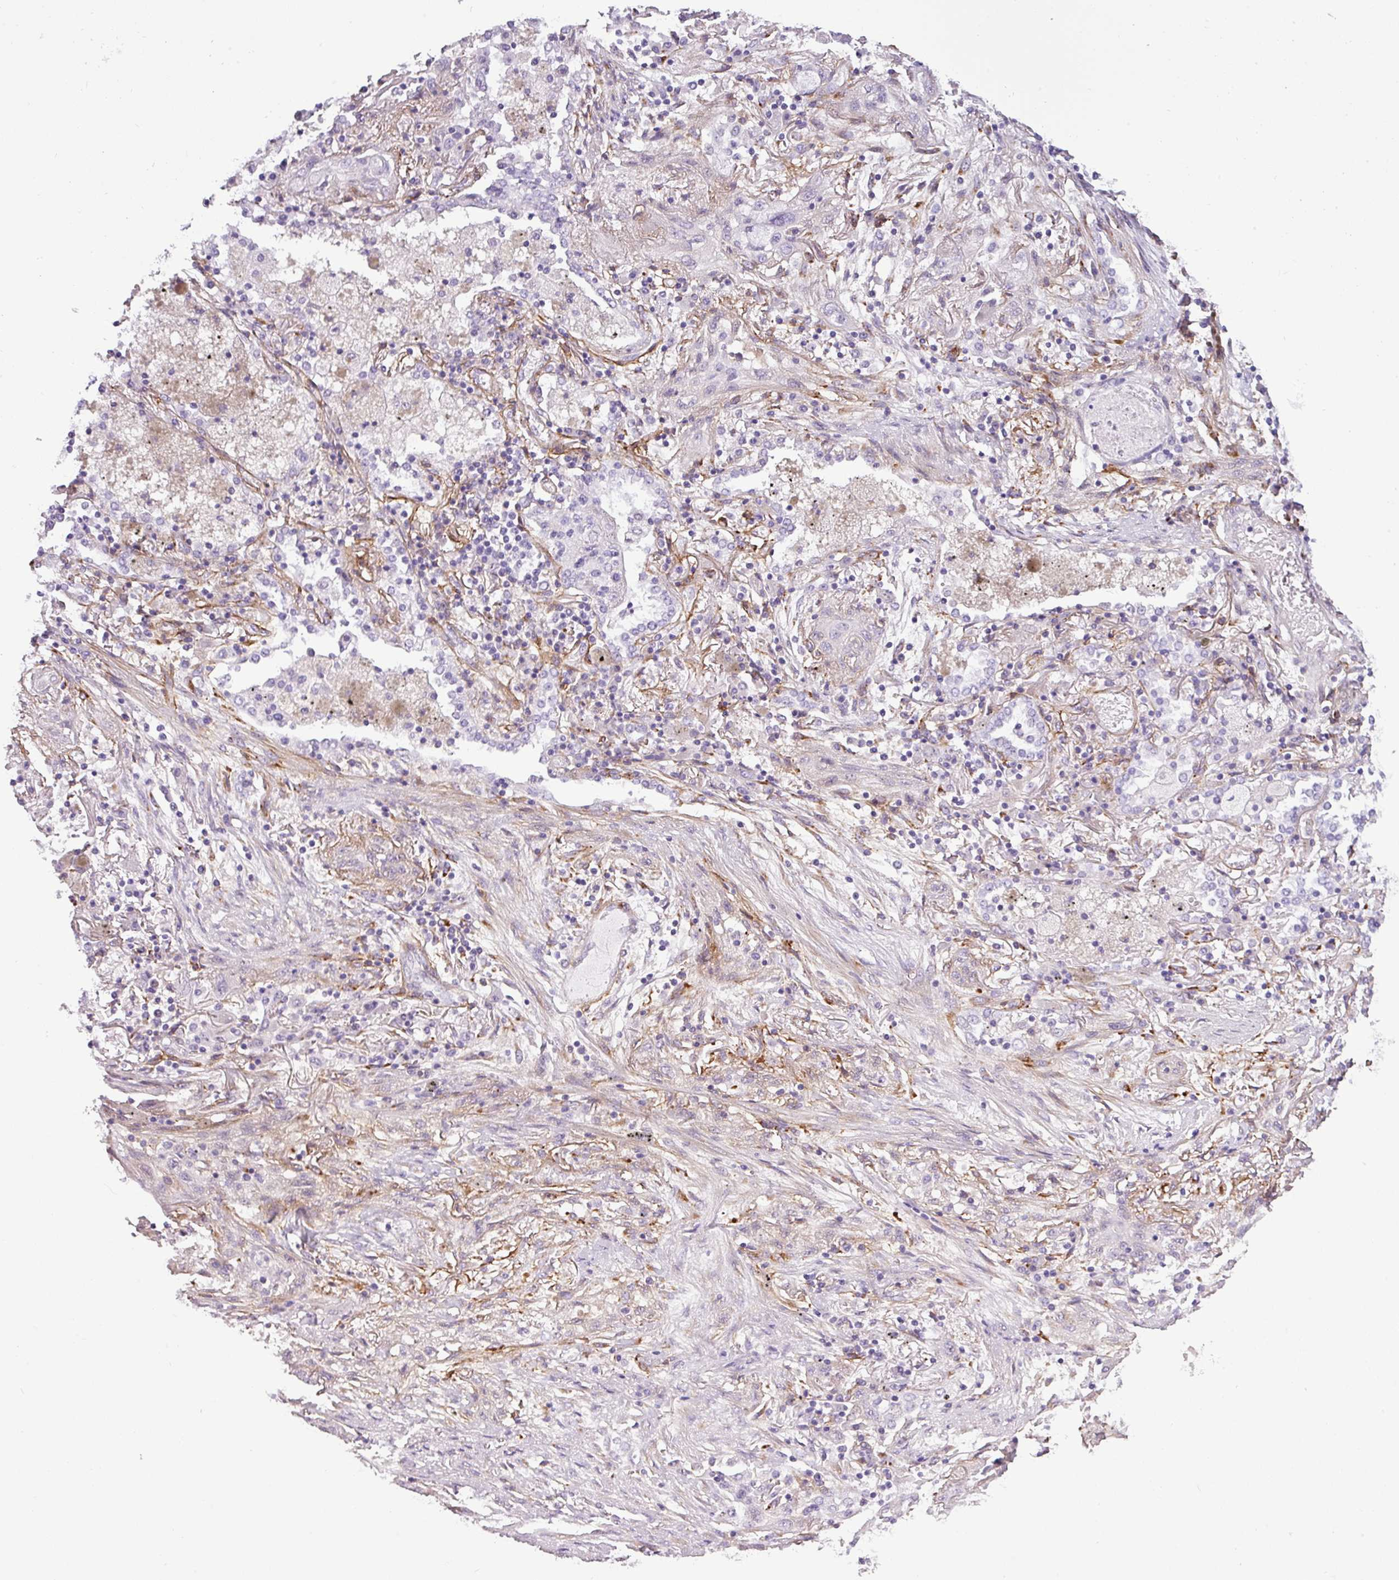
{"staining": {"intensity": "negative", "quantity": "none", "location": "none"}, "tissue": "lung cancer", "cell_type": "Tumor cells", "image_type": "cancer", "snomed": [{"axis": "morphology", "description": "Squamous cell carcinoma, NOS"}, {"axis": "topography", "description": "Lung"}], "caption": "Human lung cancer (squamous cell carcinoma) stained for a protein using IHC demonstrates no expression in tumor cells.", "gene": "PARD6G", "patient": {"sex": "female", "age": 47}}